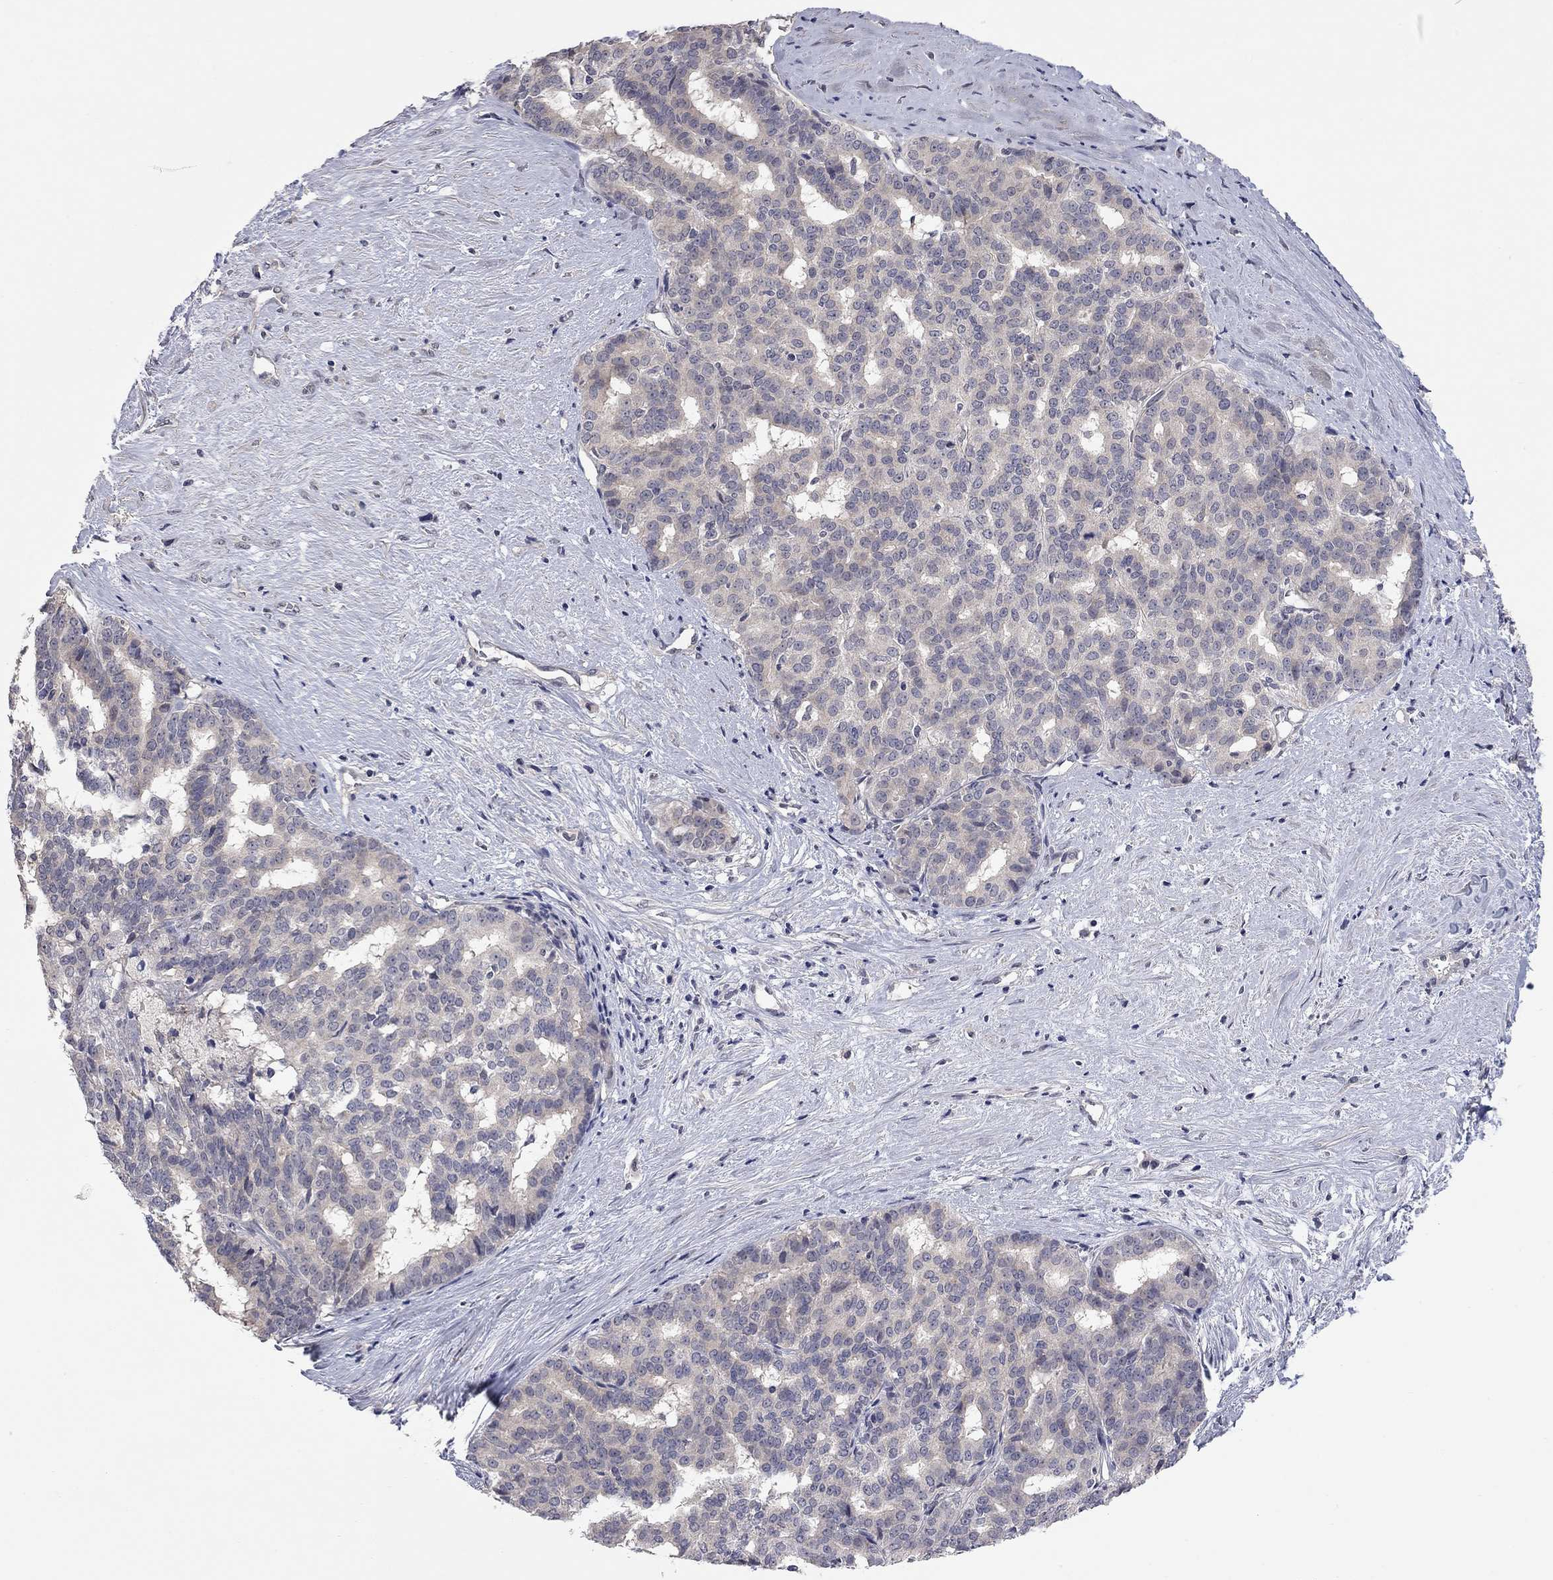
{"staining": {"intensity": "negative", "quantity": "none", "location": "none"}, "tissue": "liver cancer", "cell_type": "Tumor cells", "image_type": "cancer", "snomed": [{"axis": "morphology", "description": "Cholangiocarcinoma"}, {"axis": "topography", "description": "Liver"}], "caption": "This is a micrograph of immunohistochemistry (IHC) staining of liver cancer (cholangiocarcinoma), which shows no positivity in tumor cells. (DAB IHC visualized using brightfield microscopy, high magnification).", "gene": "FABP12", "patient": {"sex": "female", "age": 47}}